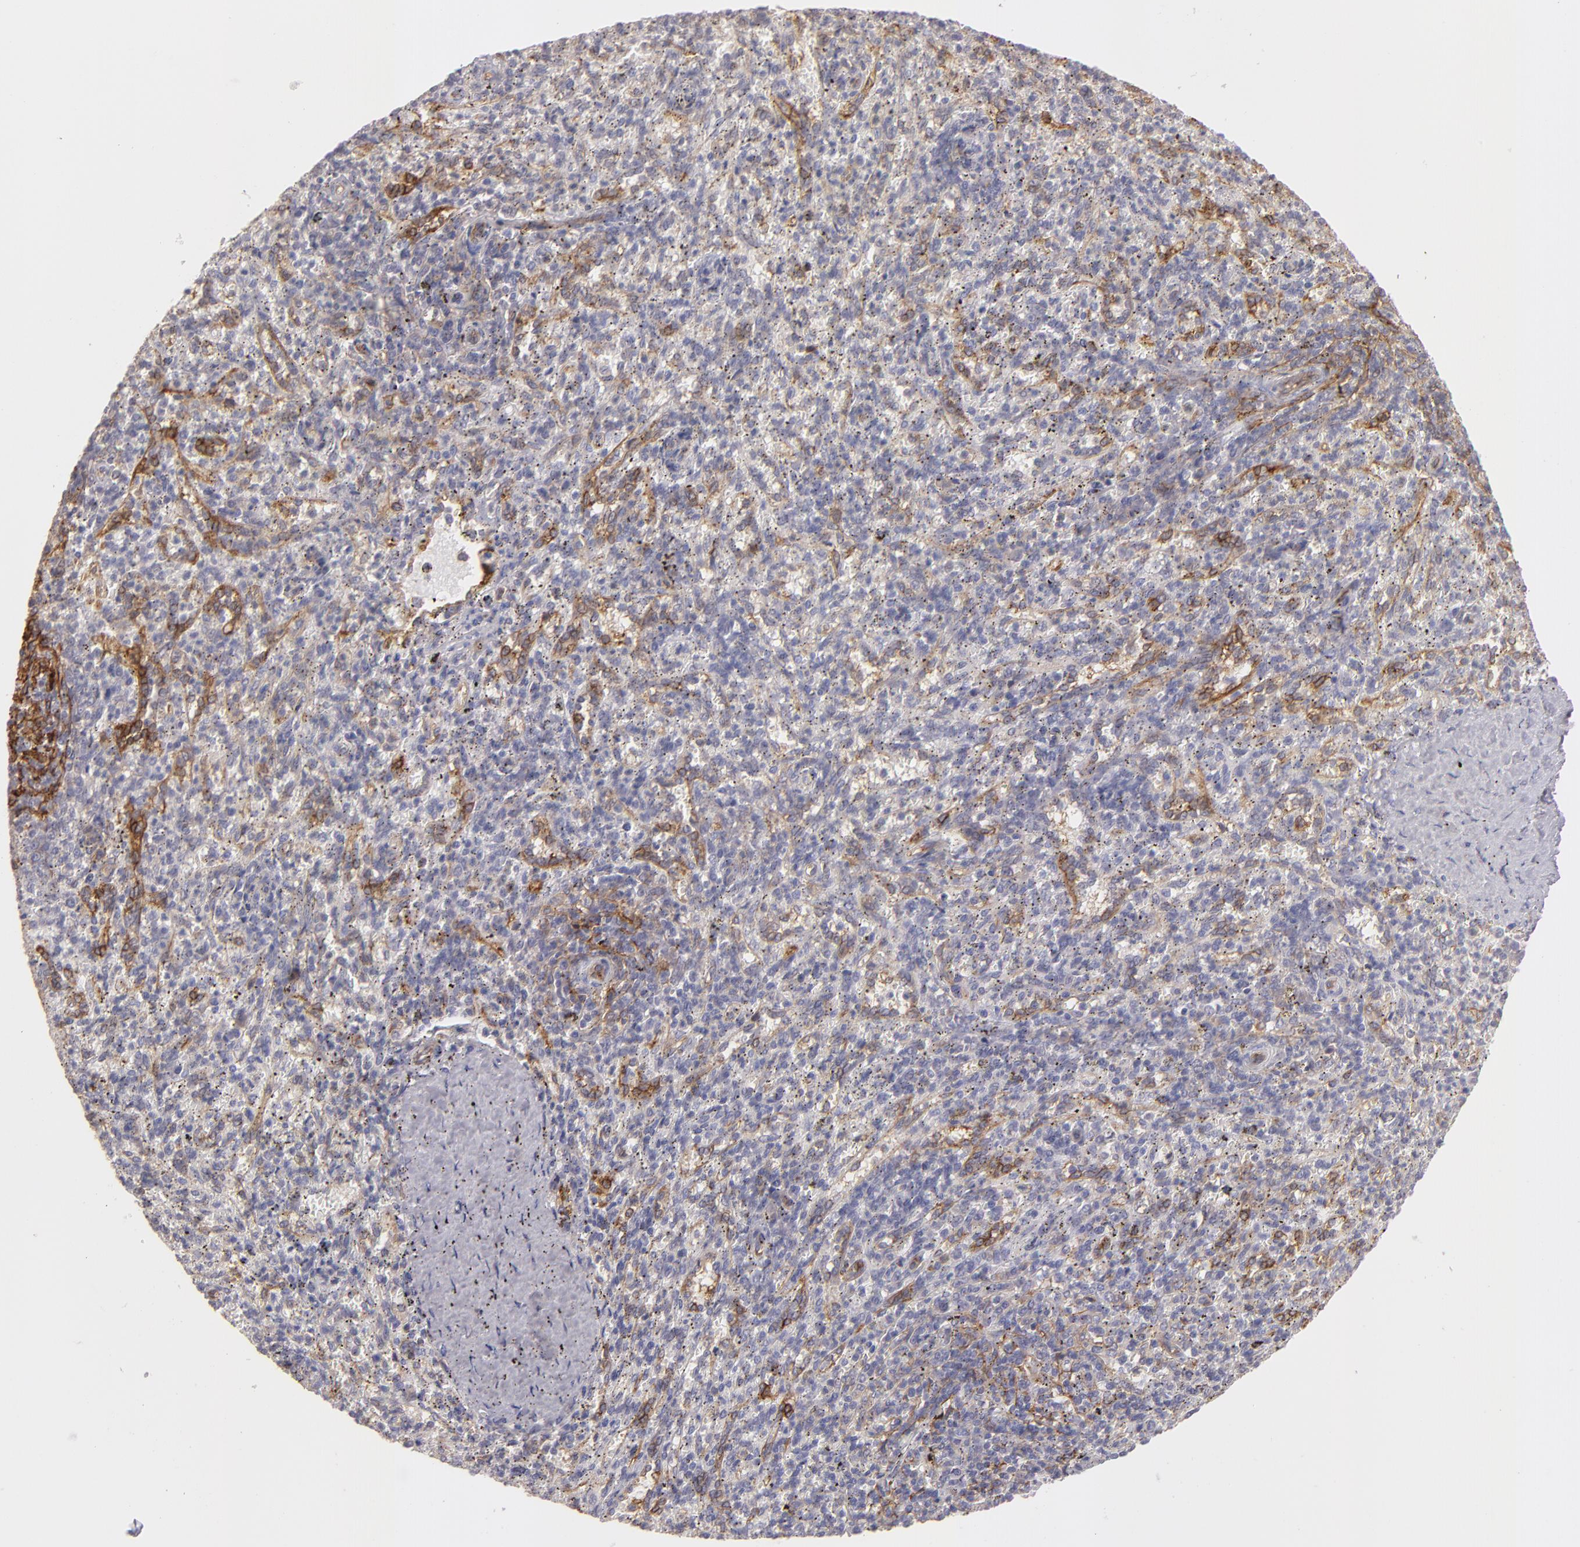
{"staining": {"intensity": "weak", "quantity": "<25%", "location": "cytoplasmic/membranous"}, "tissue": "spleen", "cell_type": "Cells in red pulp", "image_type": "normal", "snomed": [{"axis": "morphology", "description": "Normal tissue, NOS"}, {"axis": "topography", "description": "Spleen"}], "caption": "Micrograph shows no significant protein positivity in cells in red pulp of benign spleen.", "gene": "THBD", "patient": {"sex": "female", "age": 10}}